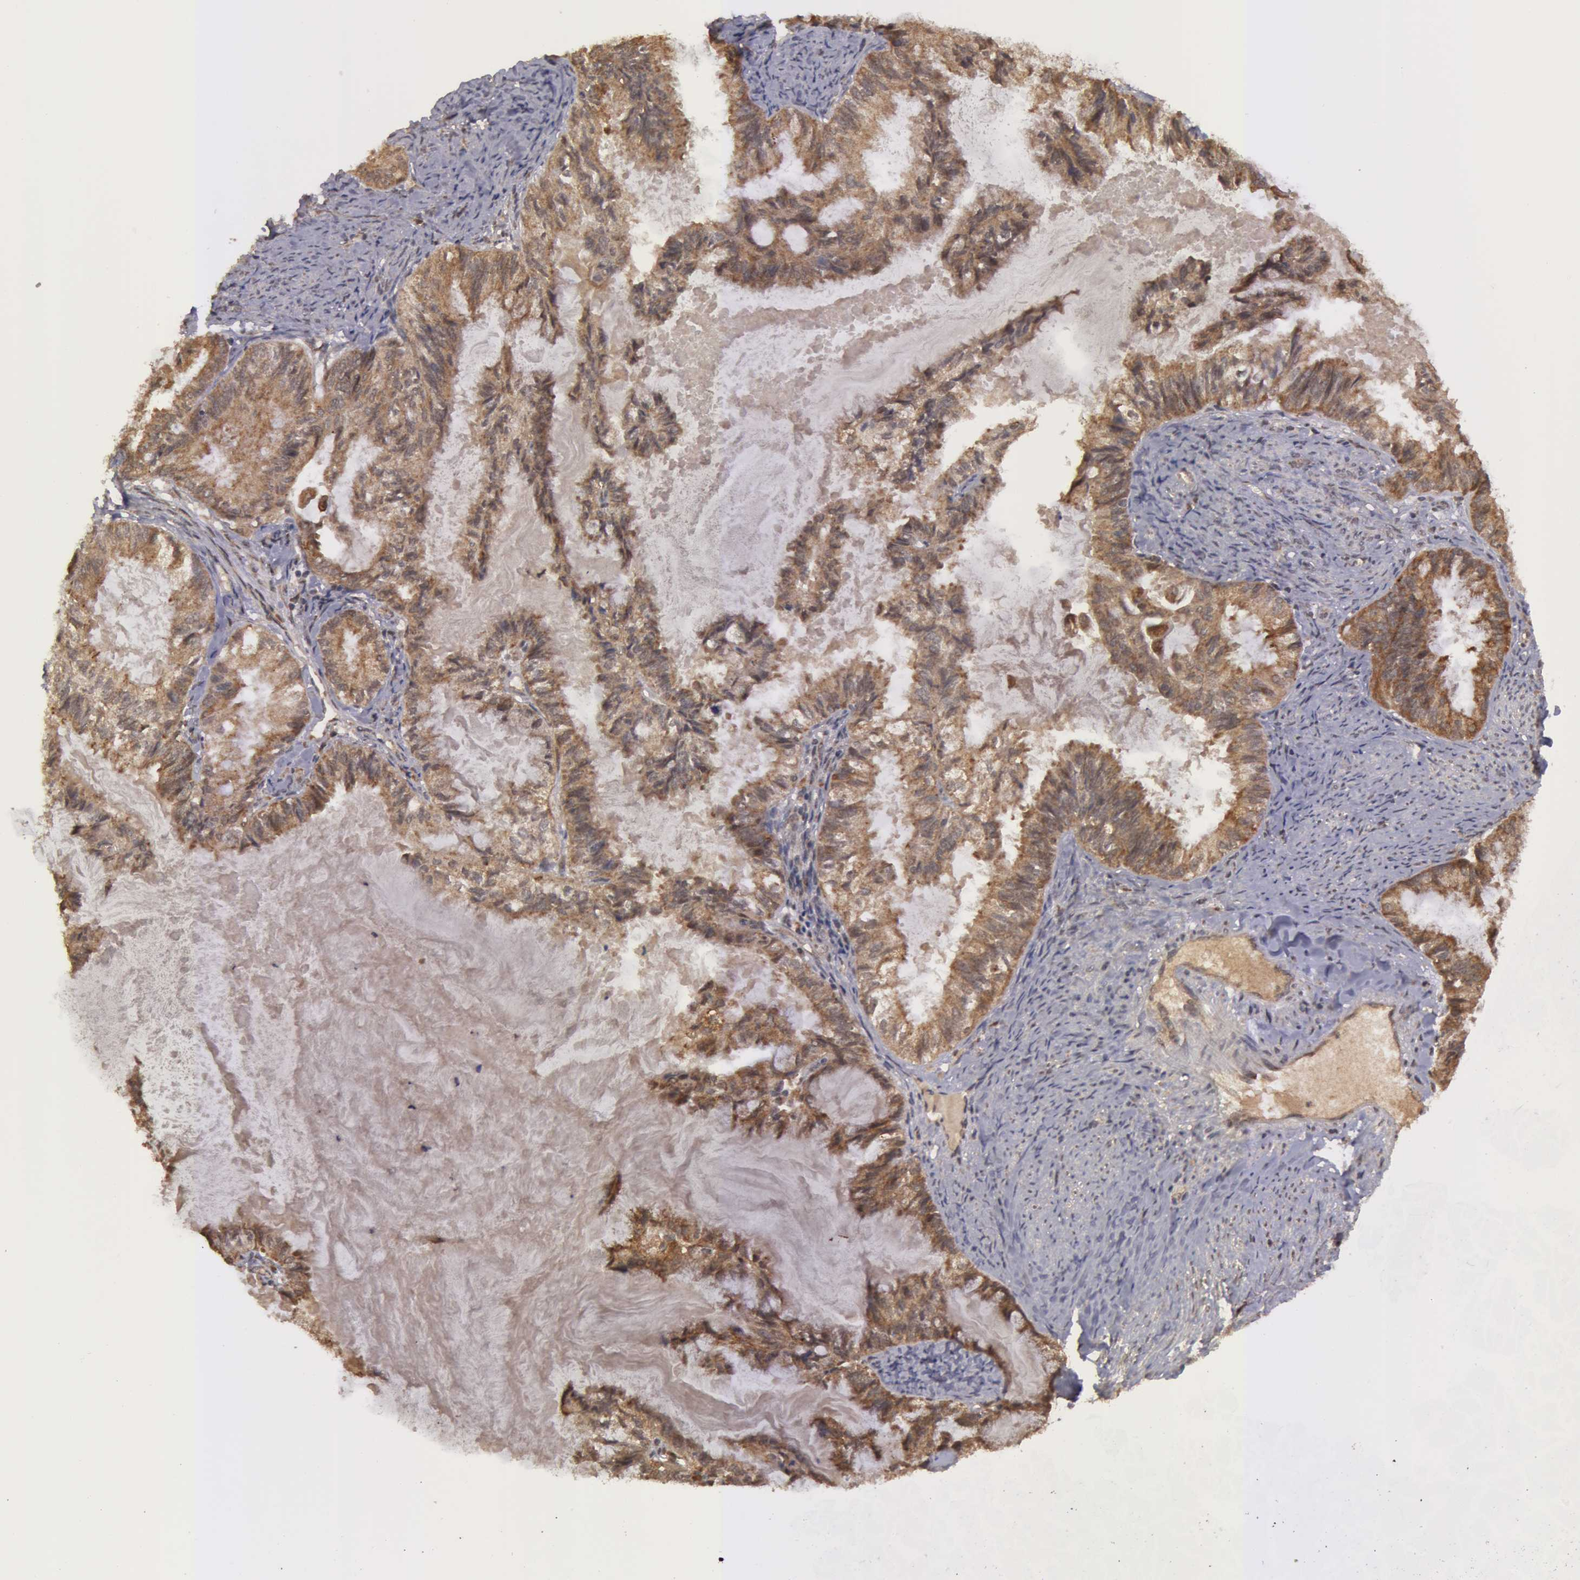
{"staining": {"intensity": "strong", "quantity": ">75%", "location": "cytoplasmic/membranous"}, "tissue": "endometrial cancer", "cell_type": "Tumor cells", "image_type": "cancer", "snomed": [{"axis": "morphology", "description": "Adenocarcinoma, NOS"}, {"axis": "topography", "description": "Endometrium"}], "caption": "Immunohistochemical staining of human endometrial adenocarcinoma shows high levels of strong cytoplasmic/membranous positivity in approximately >75% of tumor cells.", "gene": "GLIS1", "patient": {"sex": "female", "age": 86}}